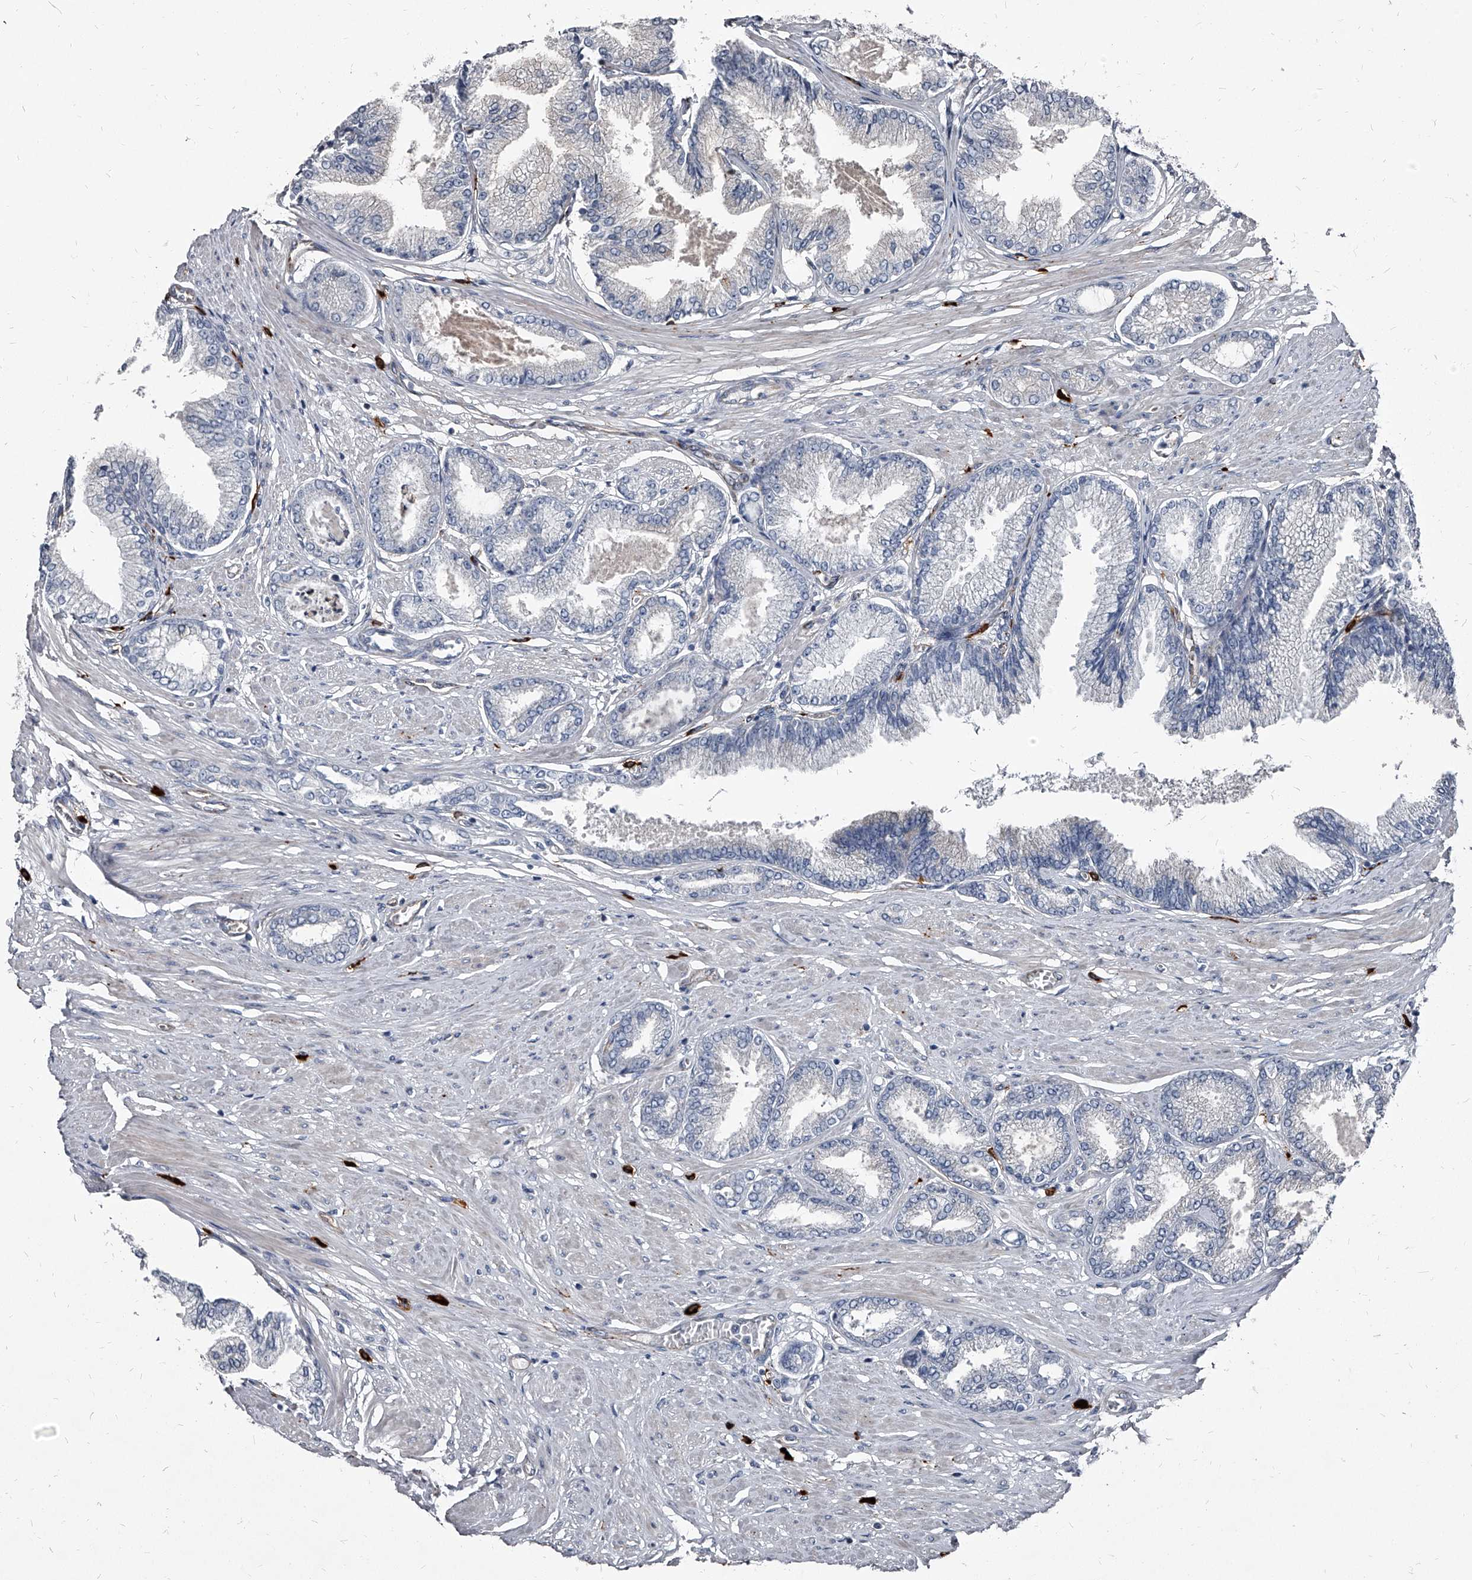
{"staining": {"intensity": "negative", "quantity": "none", "location": "none"}, "tissue": "prostate cancer", "cell_type": "Tumor cells", "image_type": "cancer", "snomed": [{"axis": "morphology", "description": "Adenocarcinoma, Low grade"}, {"axis": "topography", "description": "Prostate"}], "caption": "The immunohistochemistry (IHC) micrograph has no significant expression in tumor cells of prostate cancer (low-grade adenocarcinoma) tissue.", "gene": "PGLYRP3", "patient": {"sex": "male", "age": 63}}